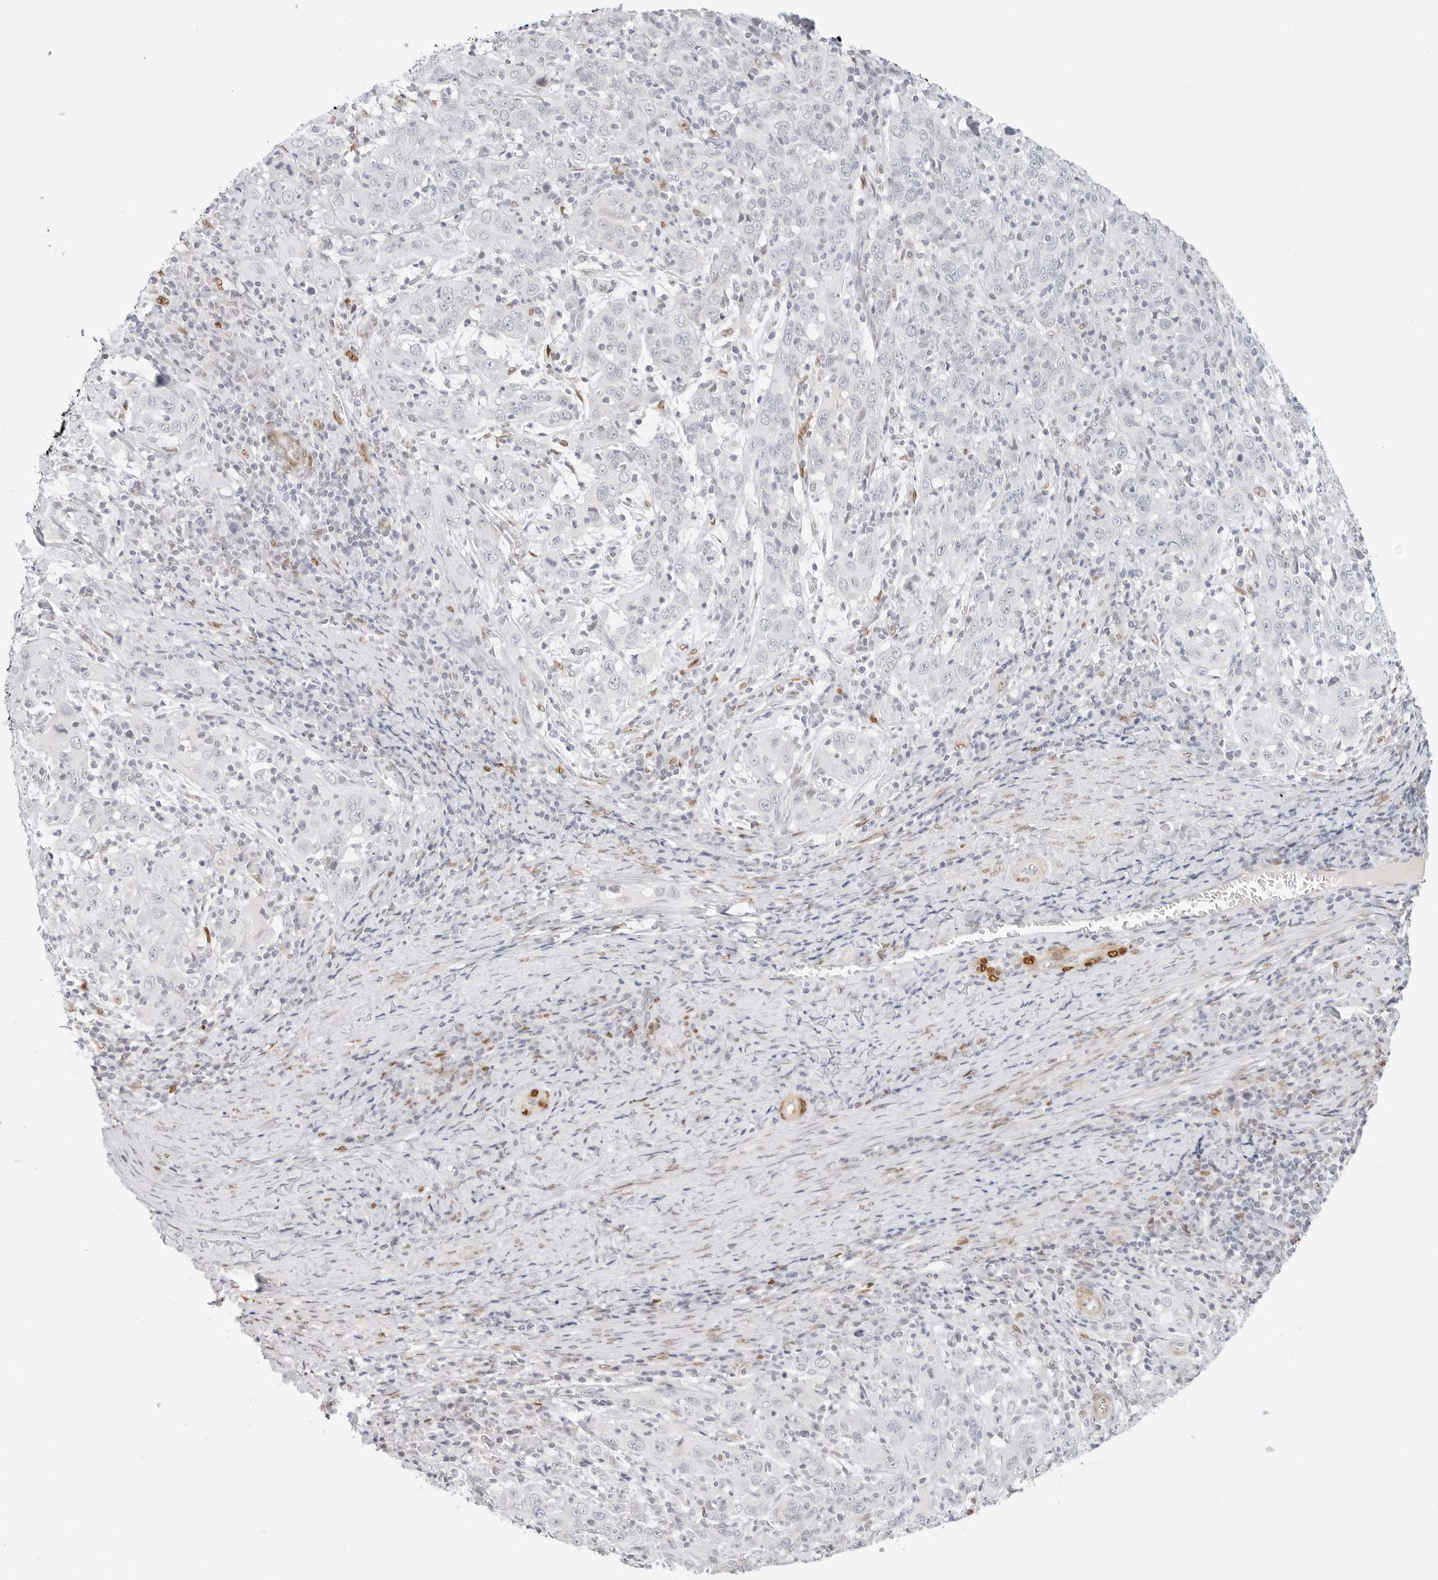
{"staining": {"intensity": "negative", "quantity": "none", "location": "none"}, "tissue": "cervical cancer", "cell_type": "Tumor cells", "image_type": "cancer", "snomed": [{"axis": "morphology", "description": "Squamous cell carcinoma, NOS"}, {"axis": "topography", "description": "Cervix"}], "caption": "This is an immunohistochemistry image of human cervical squamous cell carcinoma. There is no positivity in tumor cells.", "gene": "SPIDR", "patient": {"sex": "female", "age": 46}}